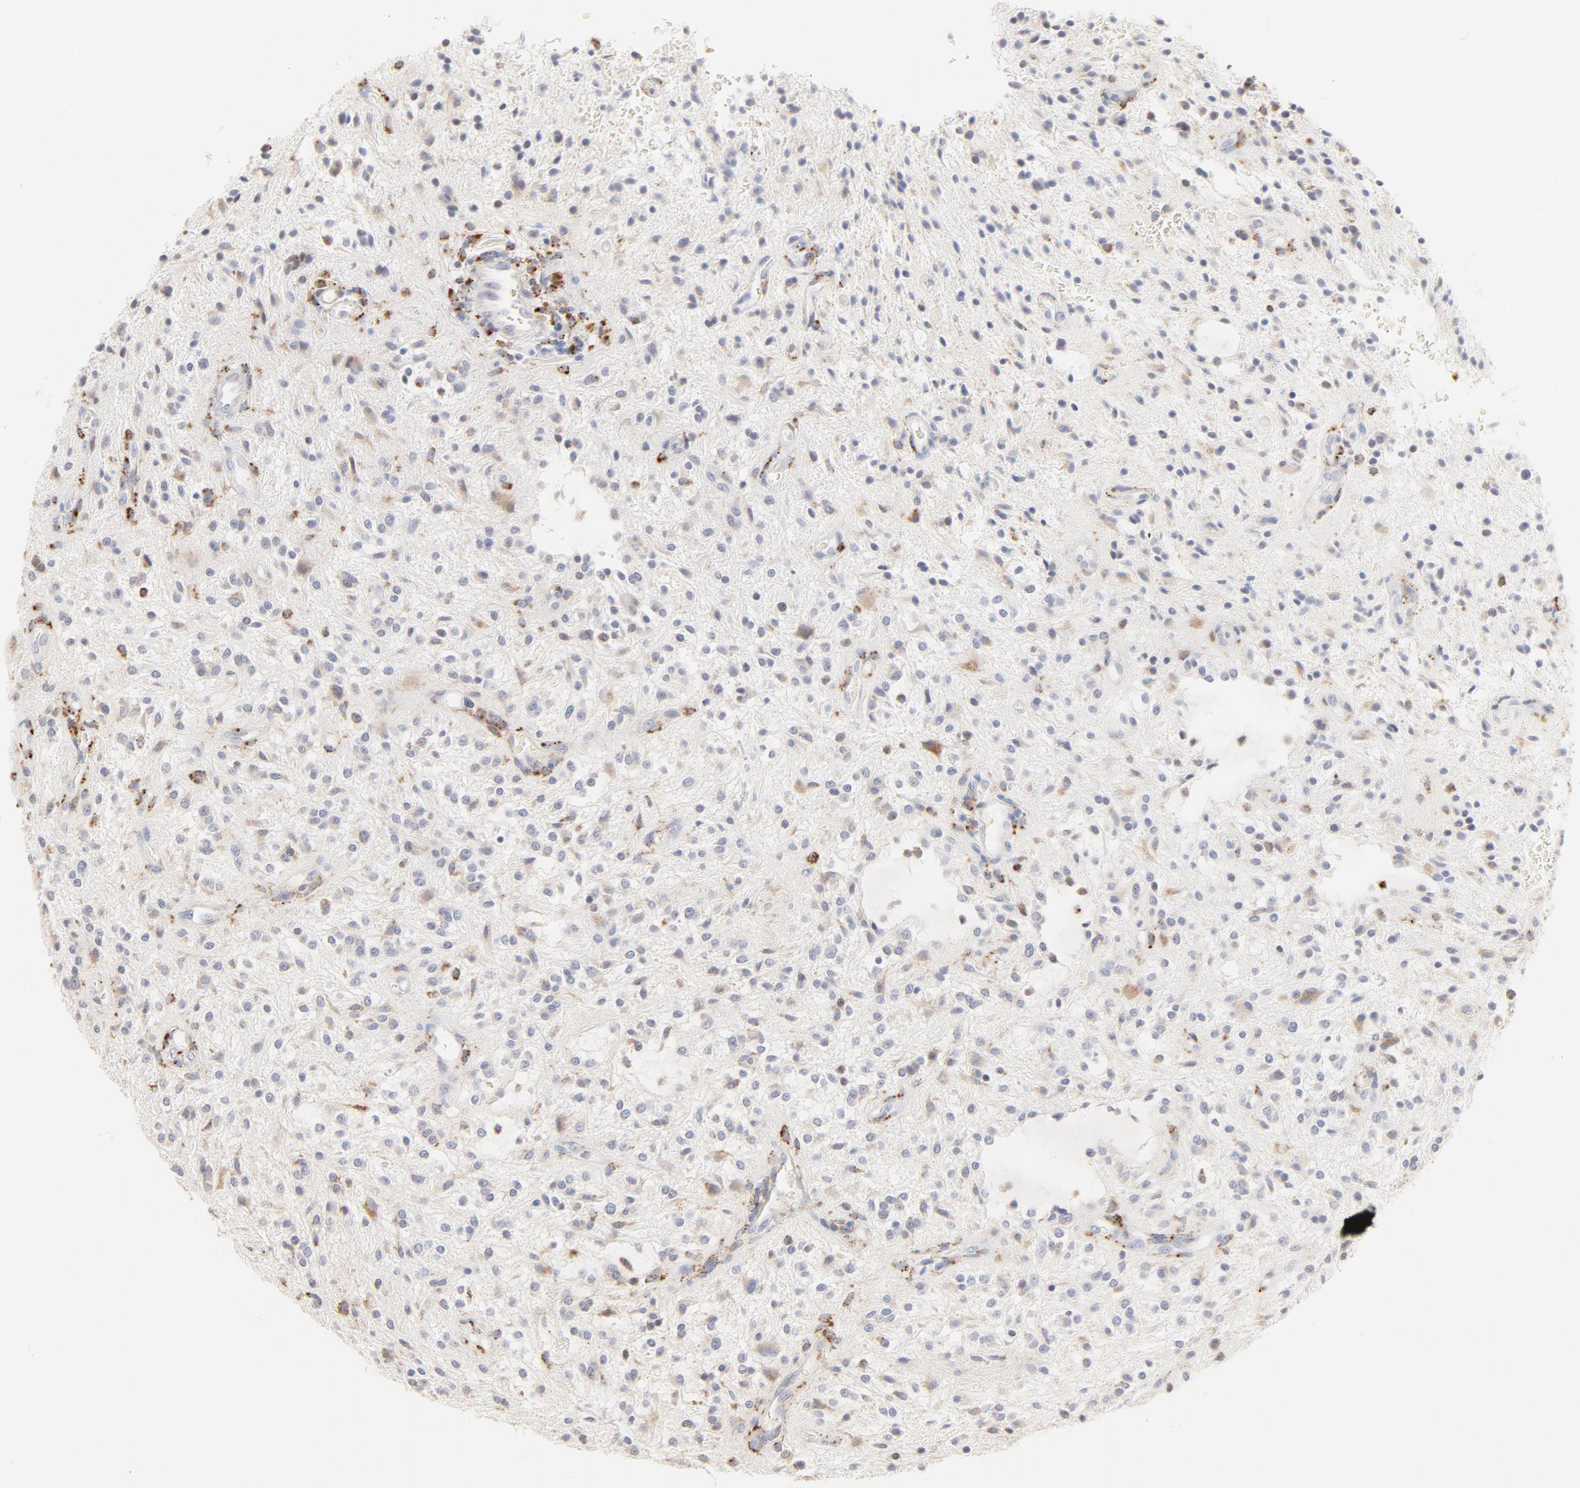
{"staining": {"intensity": "weak", "quantity": "<25%", "location": "cytoplasmic/membranous"}, "tissue": "glioma", "cell_type": "Tumor cells", "image_type": "cancer", "snomed": [{"axis": "morphology", "description": "Glioma, malignant, NOS"}, {"axis": "topography", "description": "Cerebellum"}], "caption": "IHC photomicrograph of neoplastic tissue: glioma stained with DAB (3,3'-diaminobenzidine) displays no significant protein positivity in tumor cells. The staining is performed using DAB brown chromogen with nuclei counter-stained in using hematoxylin.", "gene": "CTSH", "patient": {"sex": "female", "age": 10}}